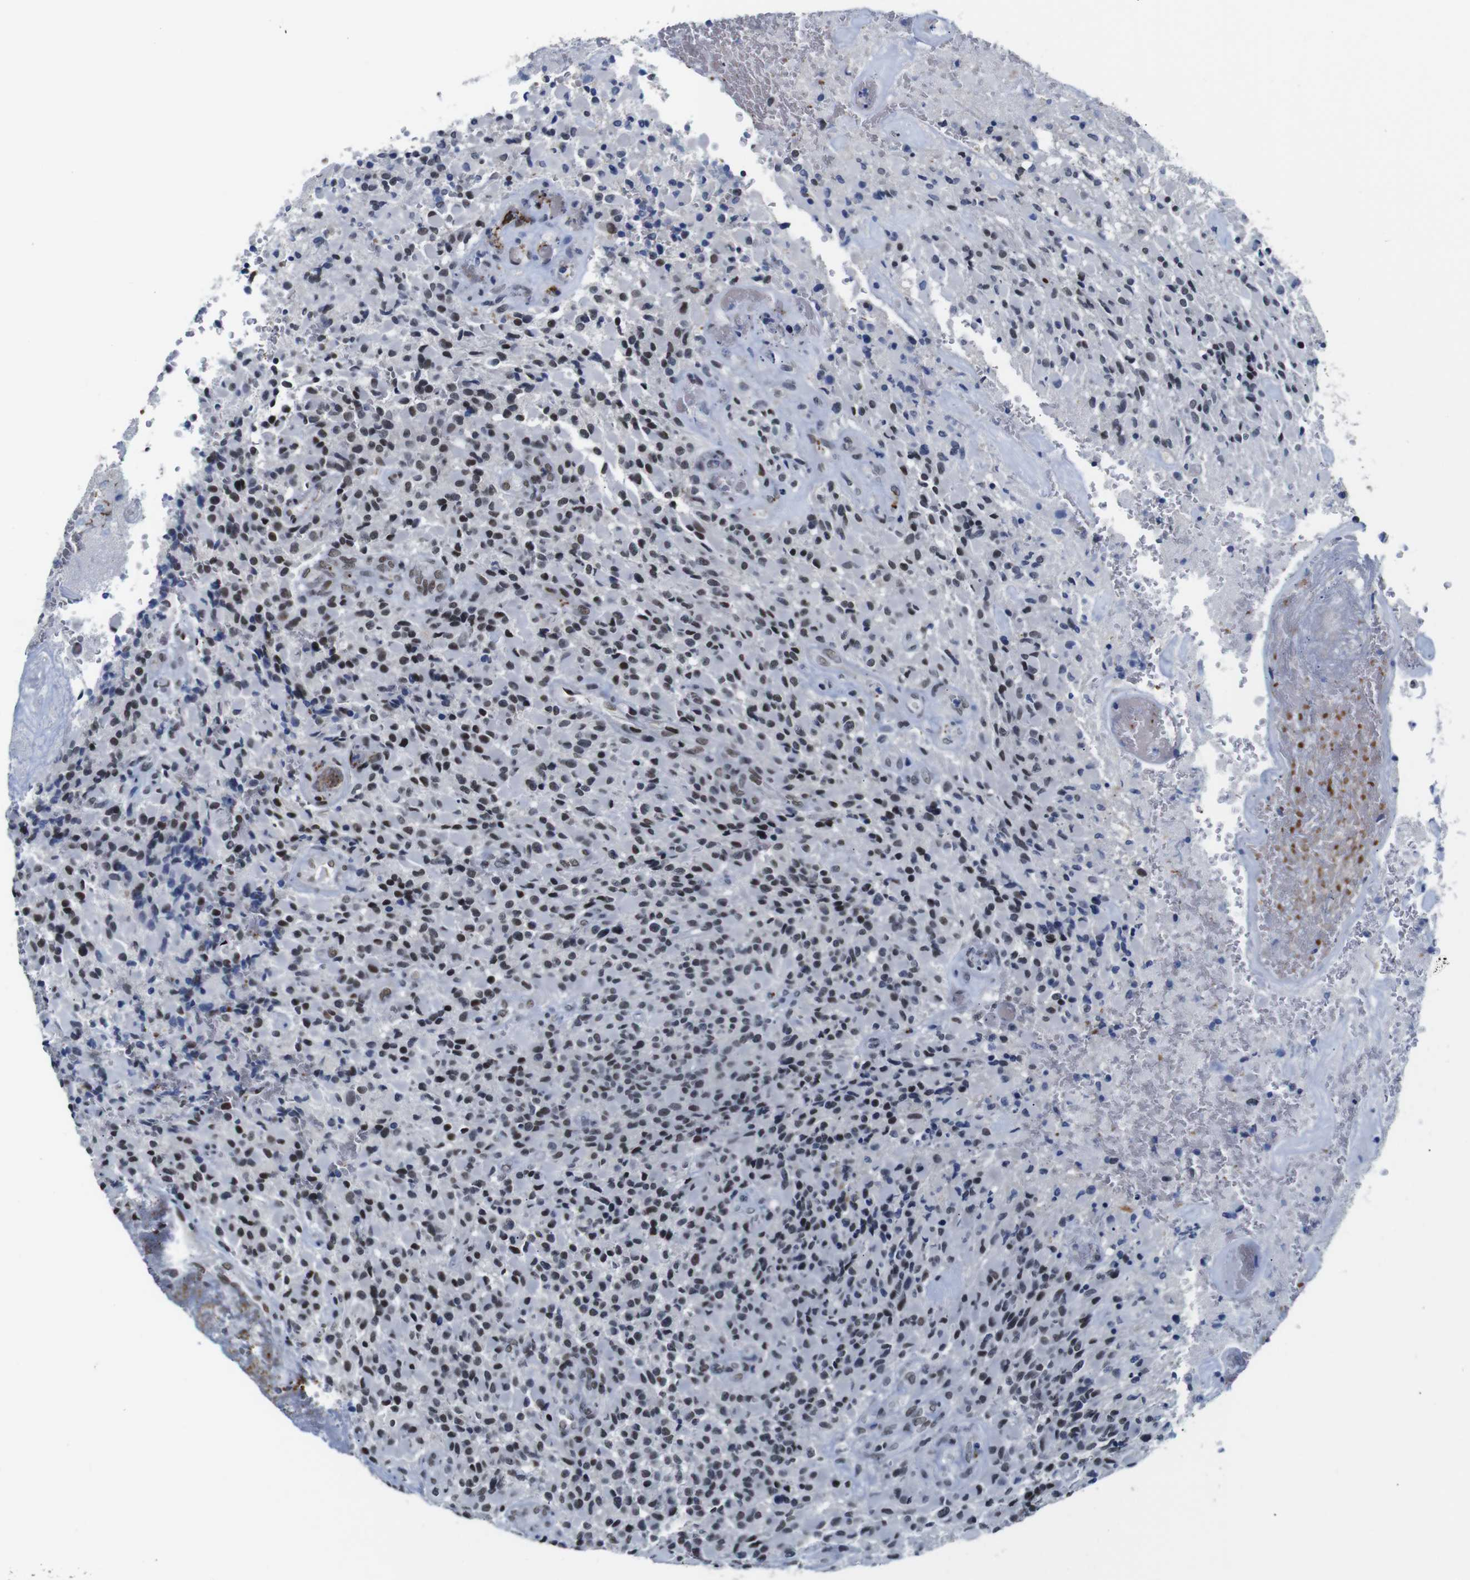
{"staining": {"intensity": "moderate", "quantity": "25%-75%", "location": "nuclear"}, "tissue": "glioma", "cell_type": "Tumor cells", "image_type": "cancer", "snomed": [{"axis": "morphology", "description": "Glioma, malignant, High grade"}, {"axis": "topography", "description": "Brain"}], "caption": "Glioma stained with immunohistochemistry displays moderate nuclear expression in about 25%-75% of tumor cells. (DAB IHC with brightfield microscopy, high magnification).", "gene": "ILDR2", "patient": {"sex": "male", "age": 71}}